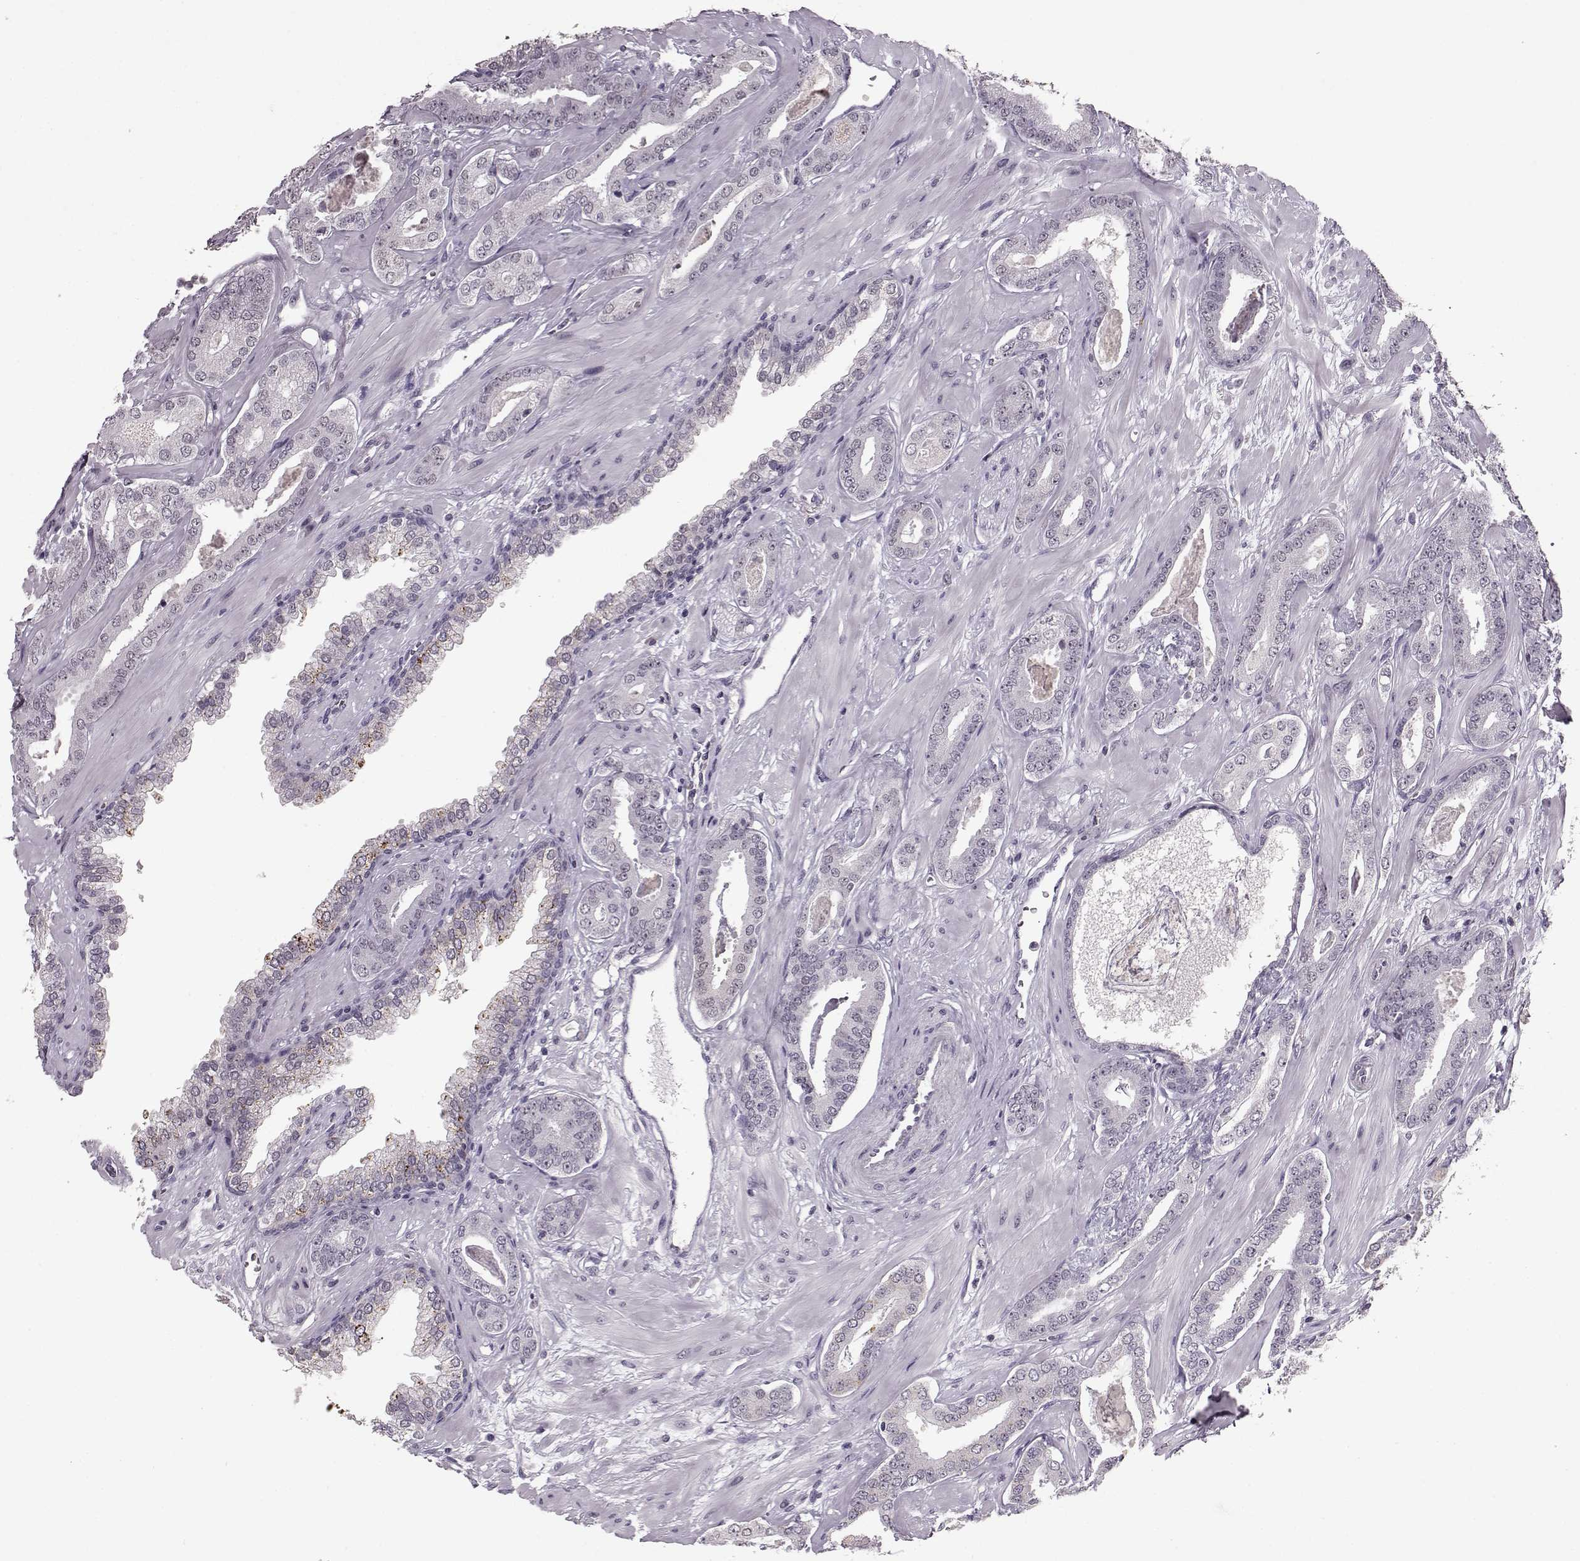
{"staining": {"intensity": "negative", "quantity": "none", "location": "none"}, "tissue": "prostate cancer", "cell_type": "Tumor cells", "image_type": "cancer", "snomed": [{"axis": "morphology", "description": "Adenocarcinoma, Low grade"}, {"axis": "topography", "description": "Prostate"}], "caption": "Low-grade adenocarcinoma (prostate) stained for a protein using immunohistochemistry demonstrates no staining tumor cells.", "gene": "RP1L1", "patient": {"sex": "male", "age": 61}}